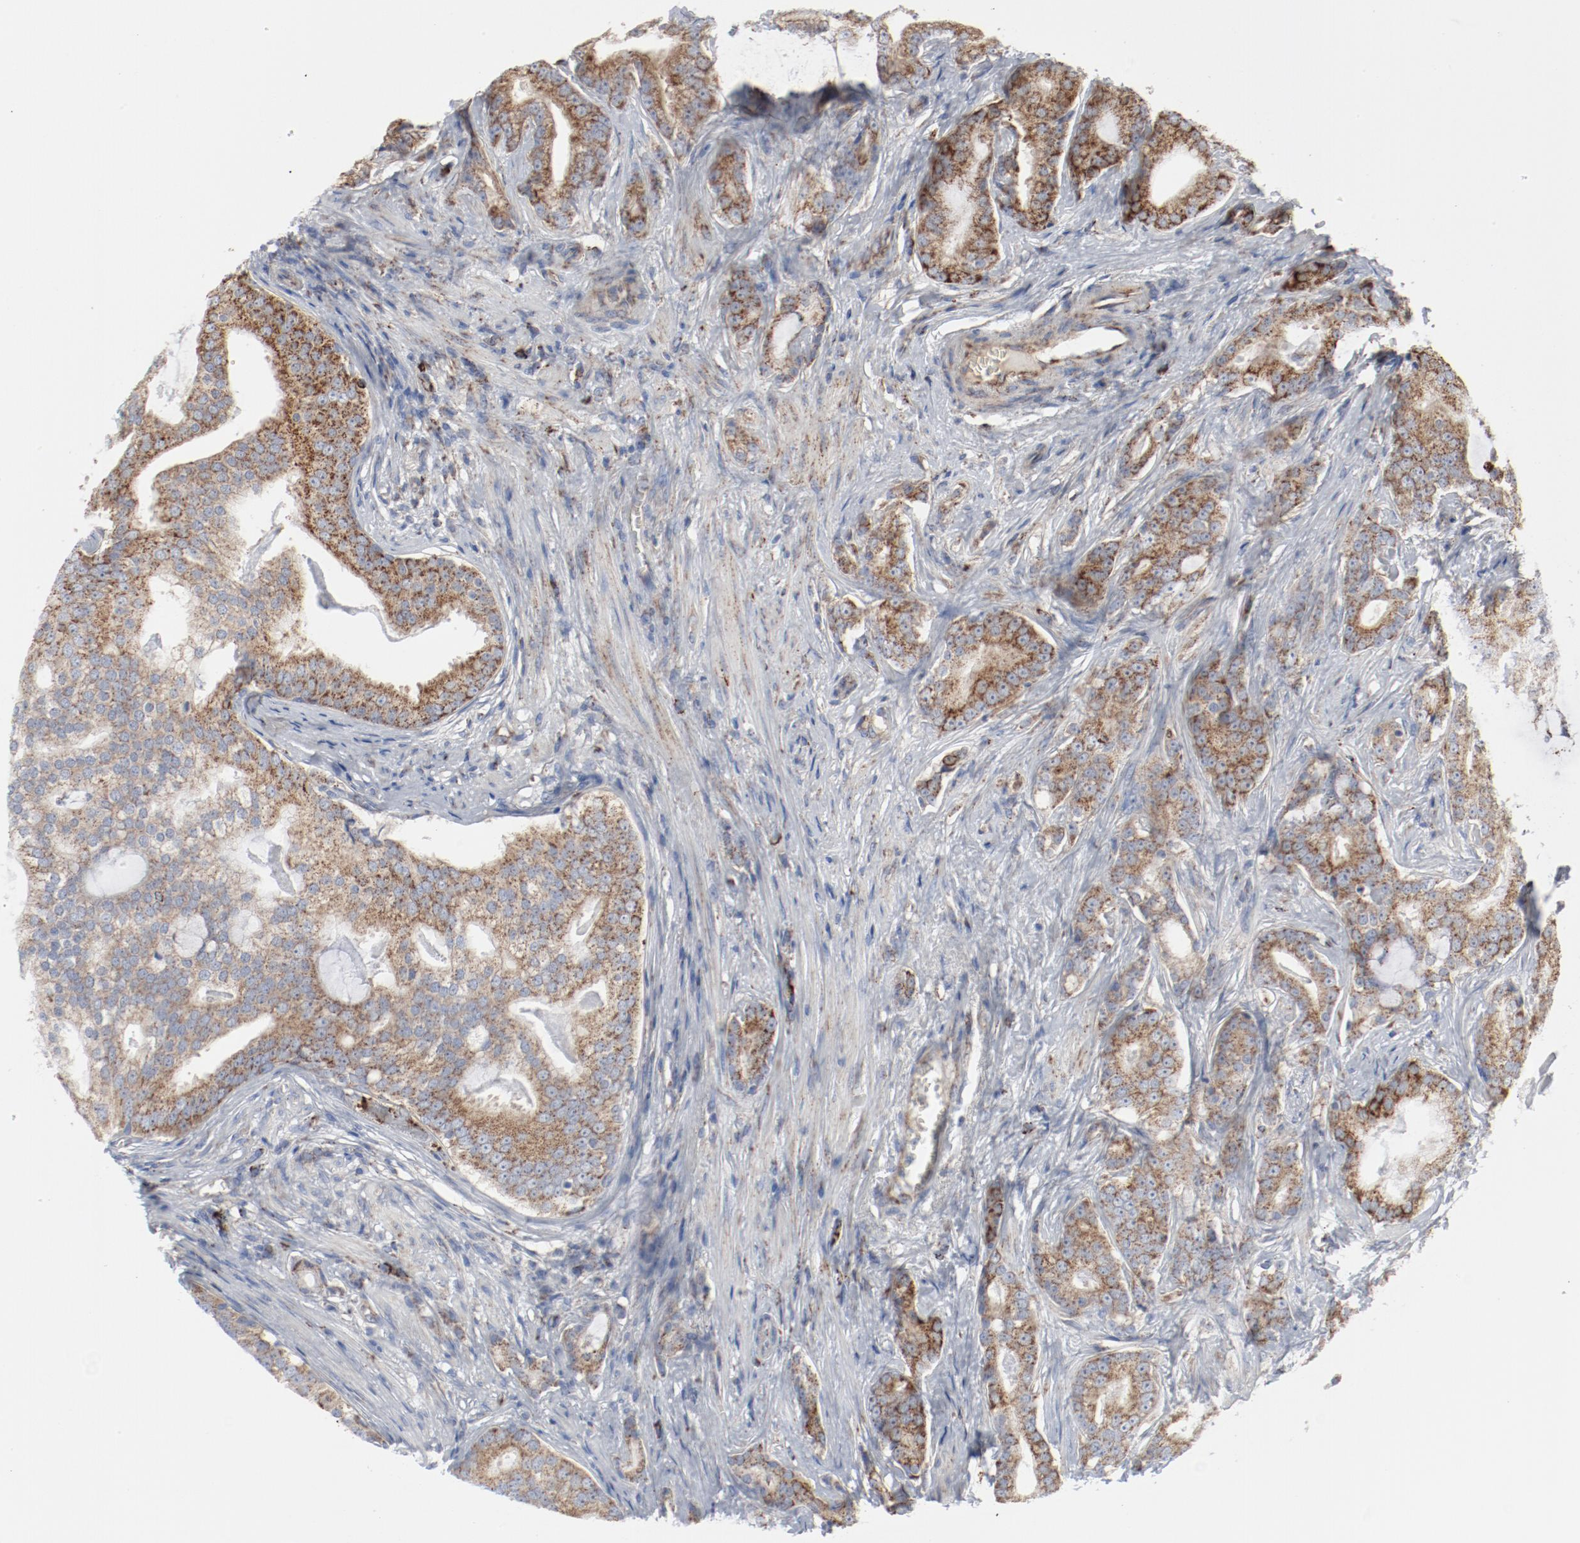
{"staining": {"intensity": "moderate", "quantity": ">75%", "location": "cytoplasmic/membranous"}, "tissue": "prostate cancer", "cell_type": "Tumor cells", "image_type": "cancer", "snomed": [{"axis": "morphology", "description": "Adenocarcinoma, Low grade"}, {"axis": "topography", "description": "Prostate"}], "caption": "The micrograph exhibits staining of prostate cancer (adenocarcinoma (low-grade)), revealing moderate cytoplasmic/membranous protein staining (brown color) within tumor cells.", "gene": "SETD3", "patient": {"sex": "male", "age": 58}}